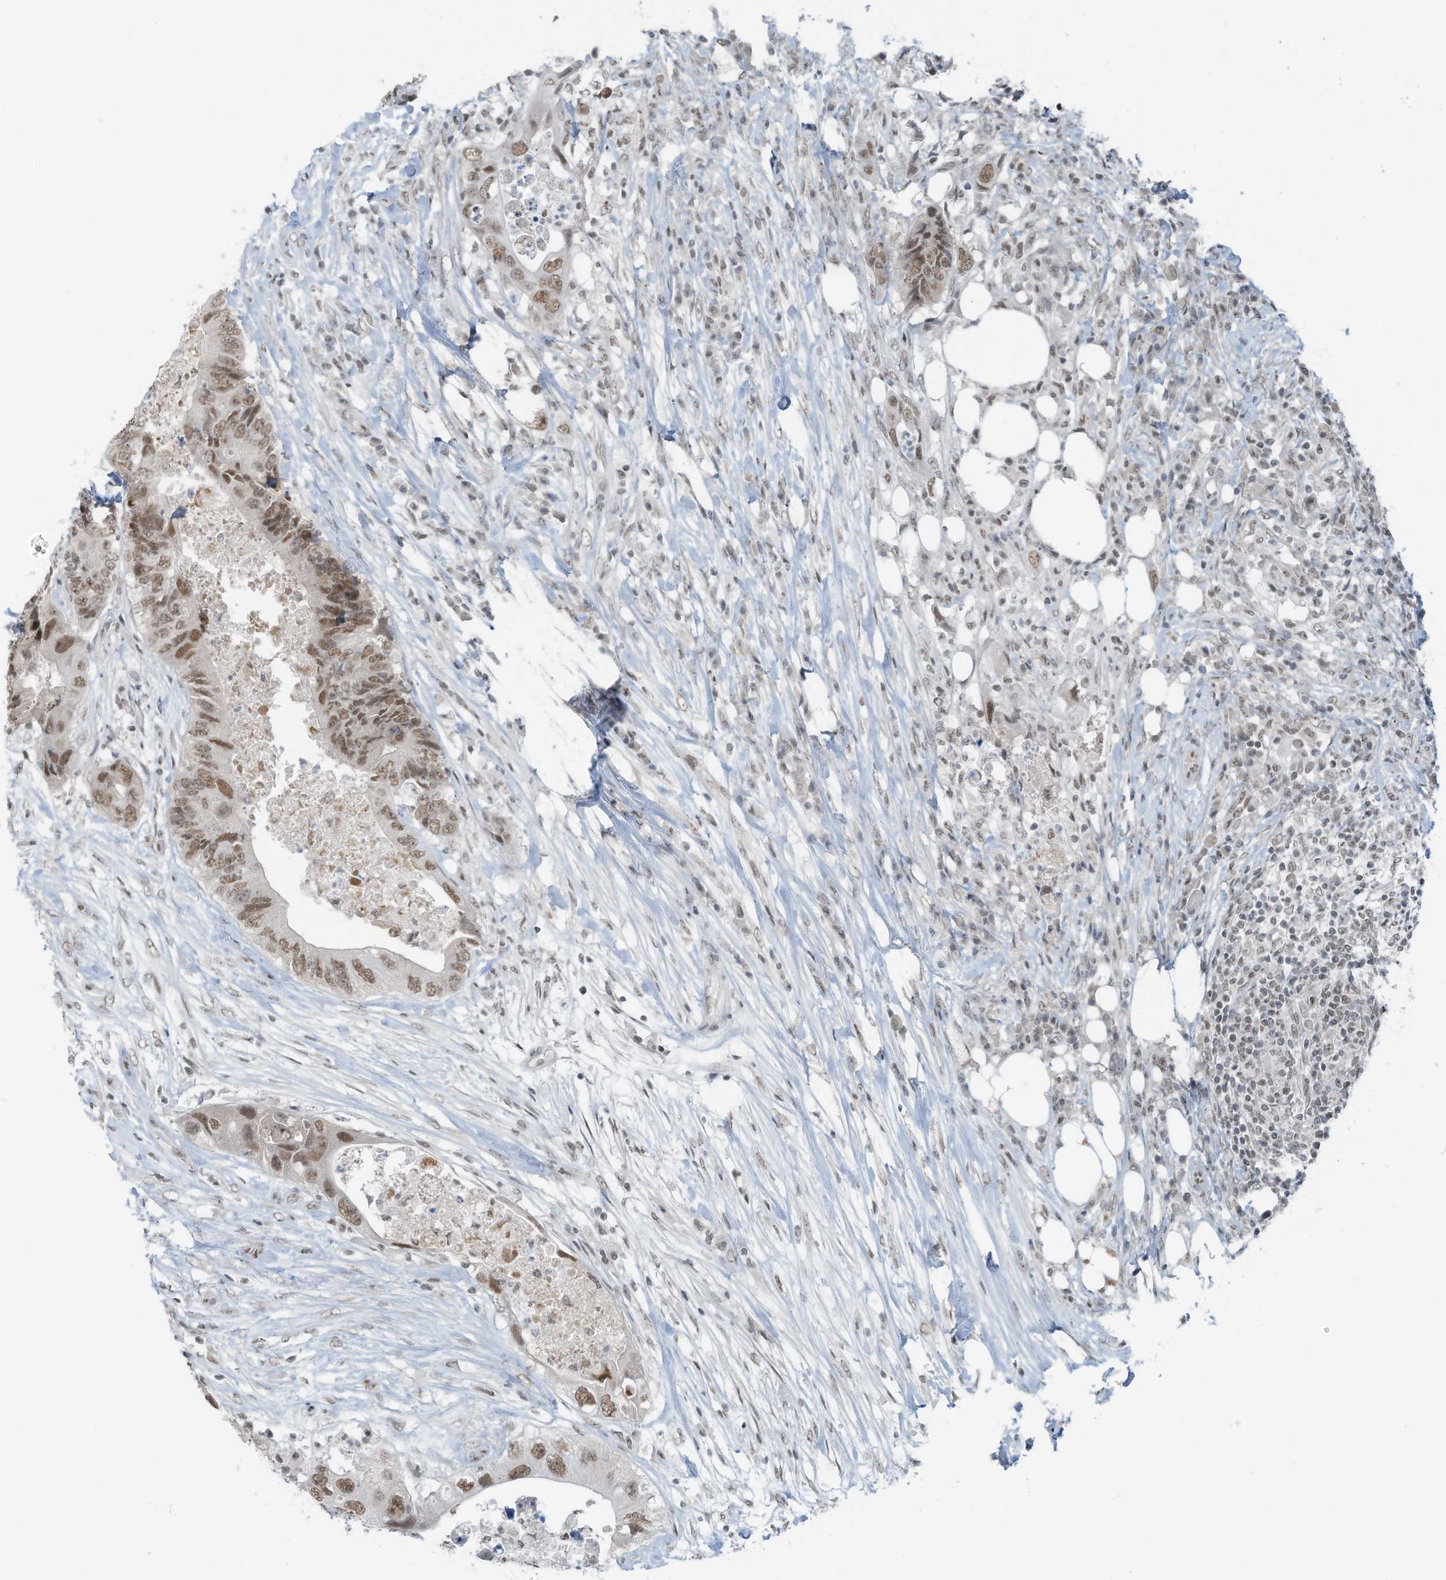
{"staining": {"intensity": "moderate", "quantity": ">75%", "location": "nuclear"}, "tissue": "colorectal cancer", "cell_type": "Tumor cells", "image_type": "cancer", "snomed": [{"axis": "morphology", "description": "Adenocarcinoma, NOS"}, {"axis": "topography", "description": "Colon"}], "caption": "An image showing moderate nuclear positivity in approximately >75% of tumor cells in colorectal cancer (adenocarcinoma), as visualized by brown immunohistochemical staining.", "gene": "WRNIP1", "patient": {"sex": "male", "age": 71}}